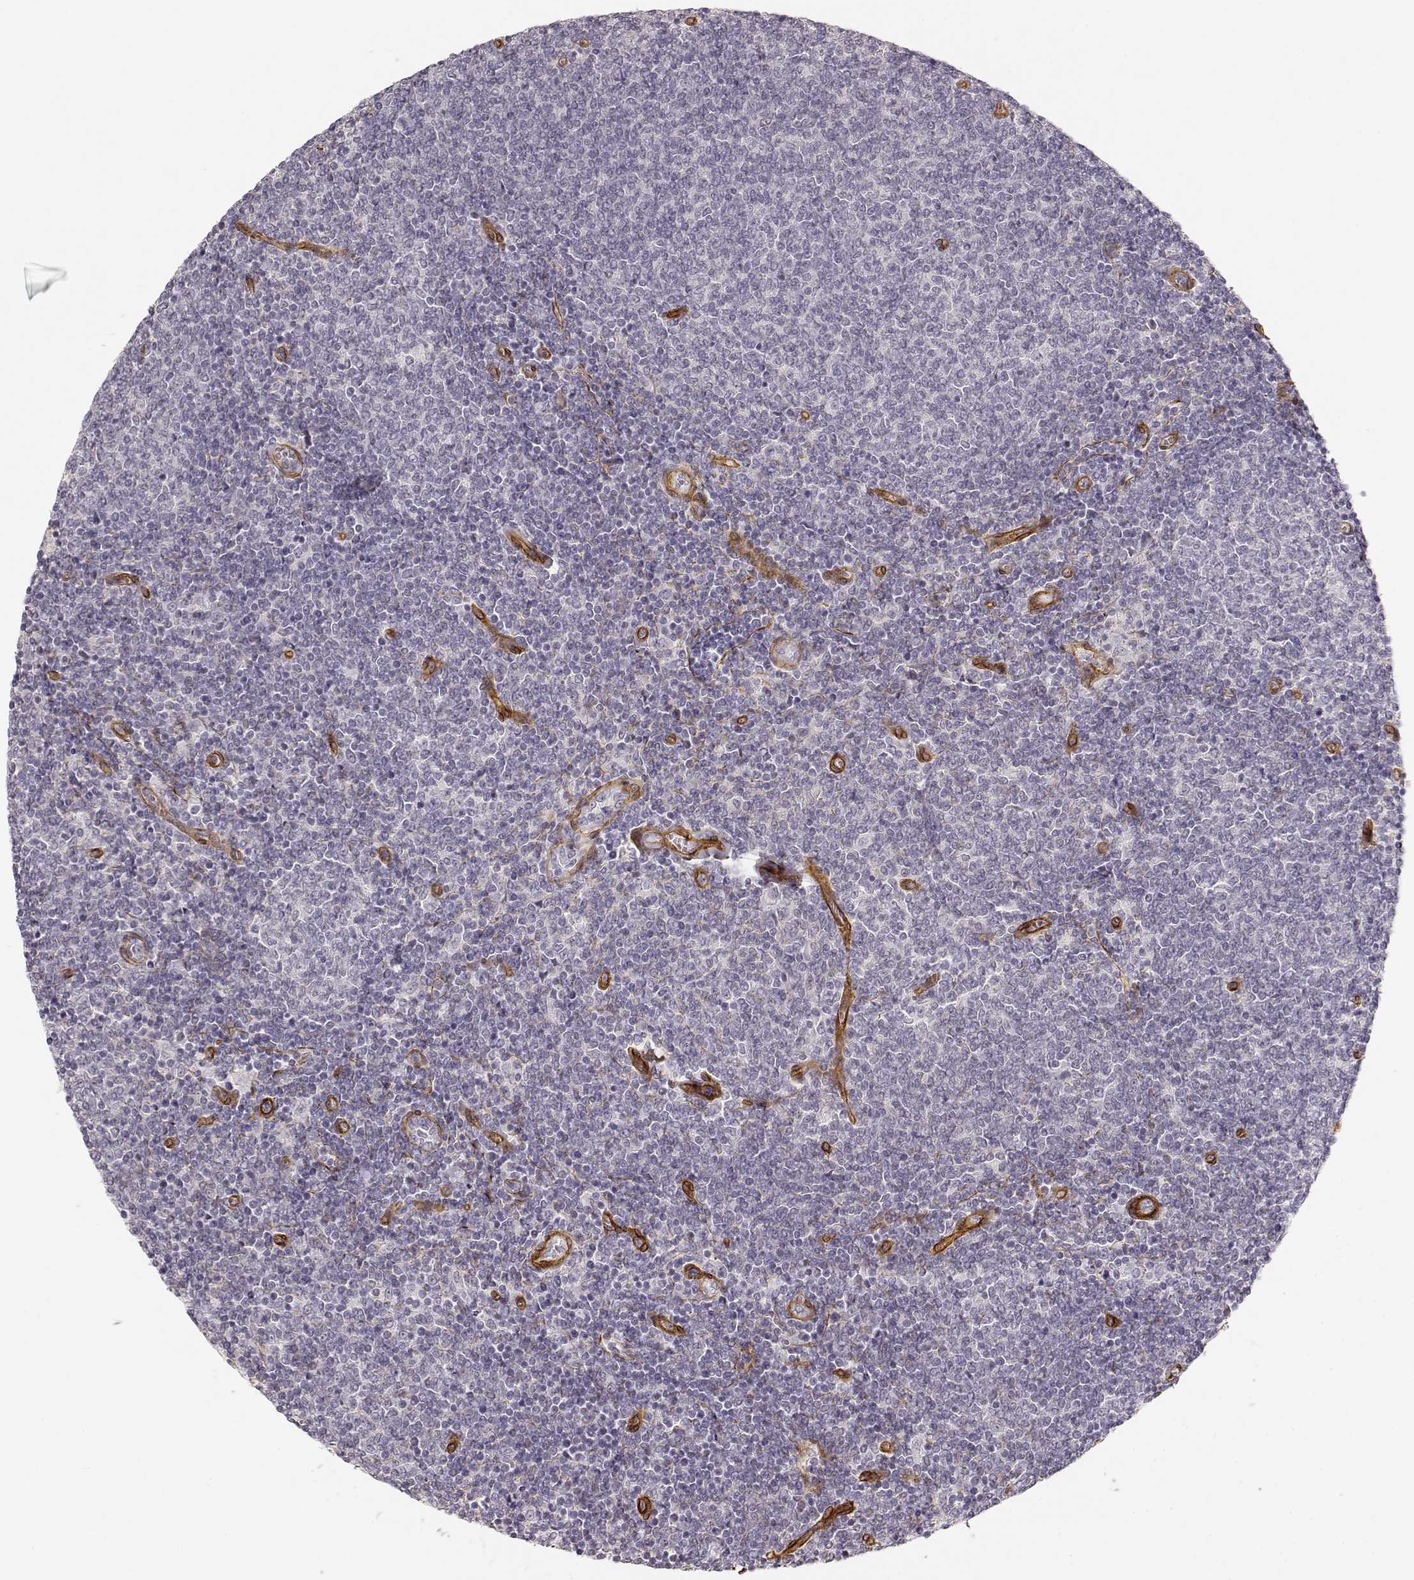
{"staining": {"intensity": "negative", "quantity": "none", "location": "none"}, "tissue": "lymphoma", "cell_type": "Tumor cells", "image_type": "cancer", "snomed": [{"axis": "morphology", "description": "Malignant lymphoma, non-Hodgkin's type, Low grade"}, {"axis": "topography", "description": "Lymph node"}], "caption": "This is an immunohistochemistry (IHC) image of human lymphoma. There is no staining in tumor cells.", "gene": "LAMA4", "patient": {"sex": "male", "age": 52}}